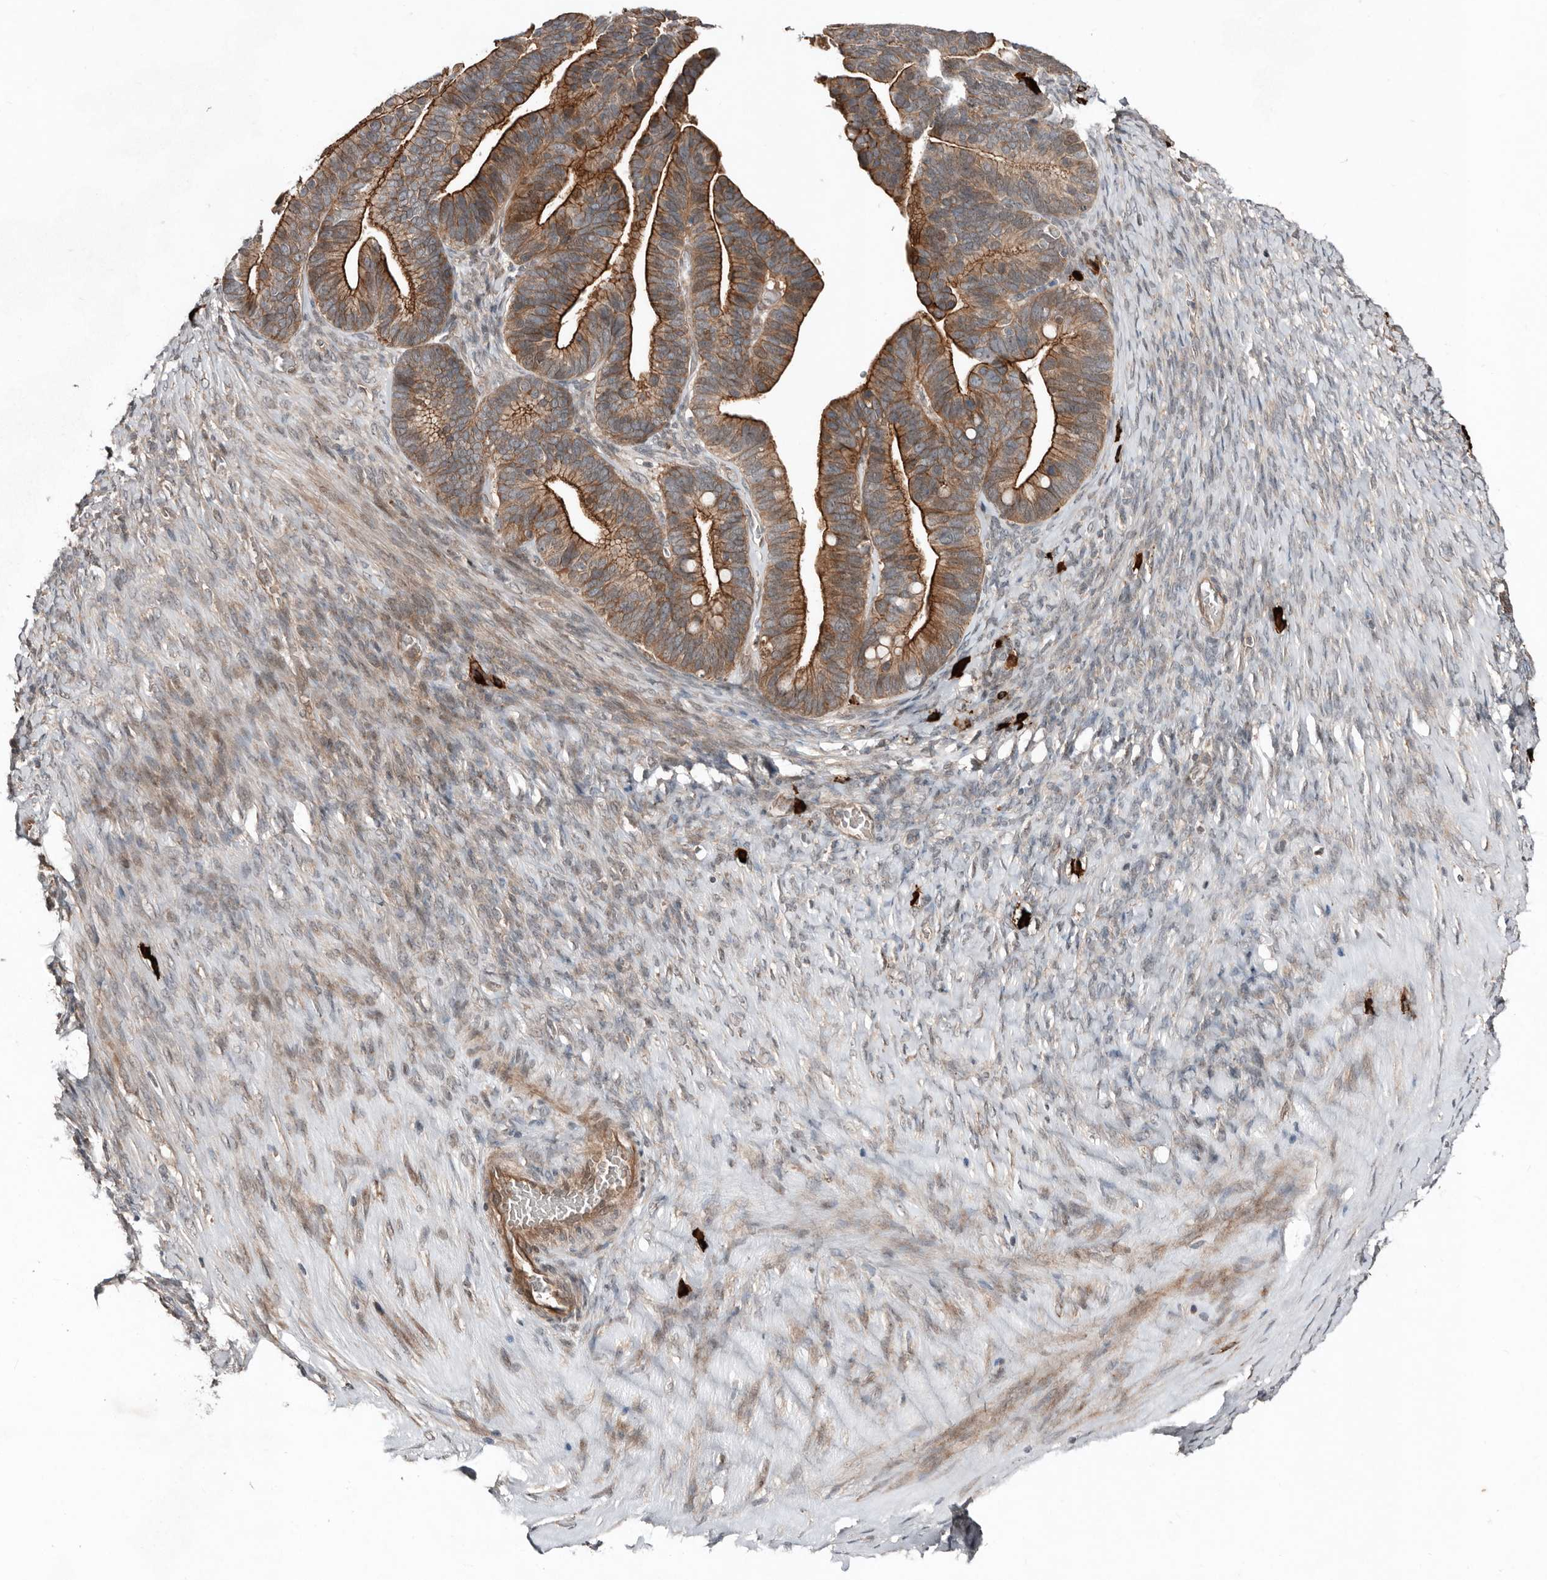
{"staining": {"intensity": "strong", "quantity": "25%-75%", "location": "cytoplasmic/membranous"}, "tissue": "ovarian cancer", "cell_type": "Tumor cells", "image_type": "cancer", "snomed": [{"axis": "morphology", "description": "Cystadenocarcinoma, serous, NOS"}, {"axis": "topography", "description": "Ovary"}], "caption": "Human ovarian serous cystadenocarcinoma stained for a protein (brown) exhibits strong cytoplasmic/membranous positive expression in about 25%-75% of tumor cells.", "gene": "TEAD3", "patient": {"sex": "female", "age": 56}}